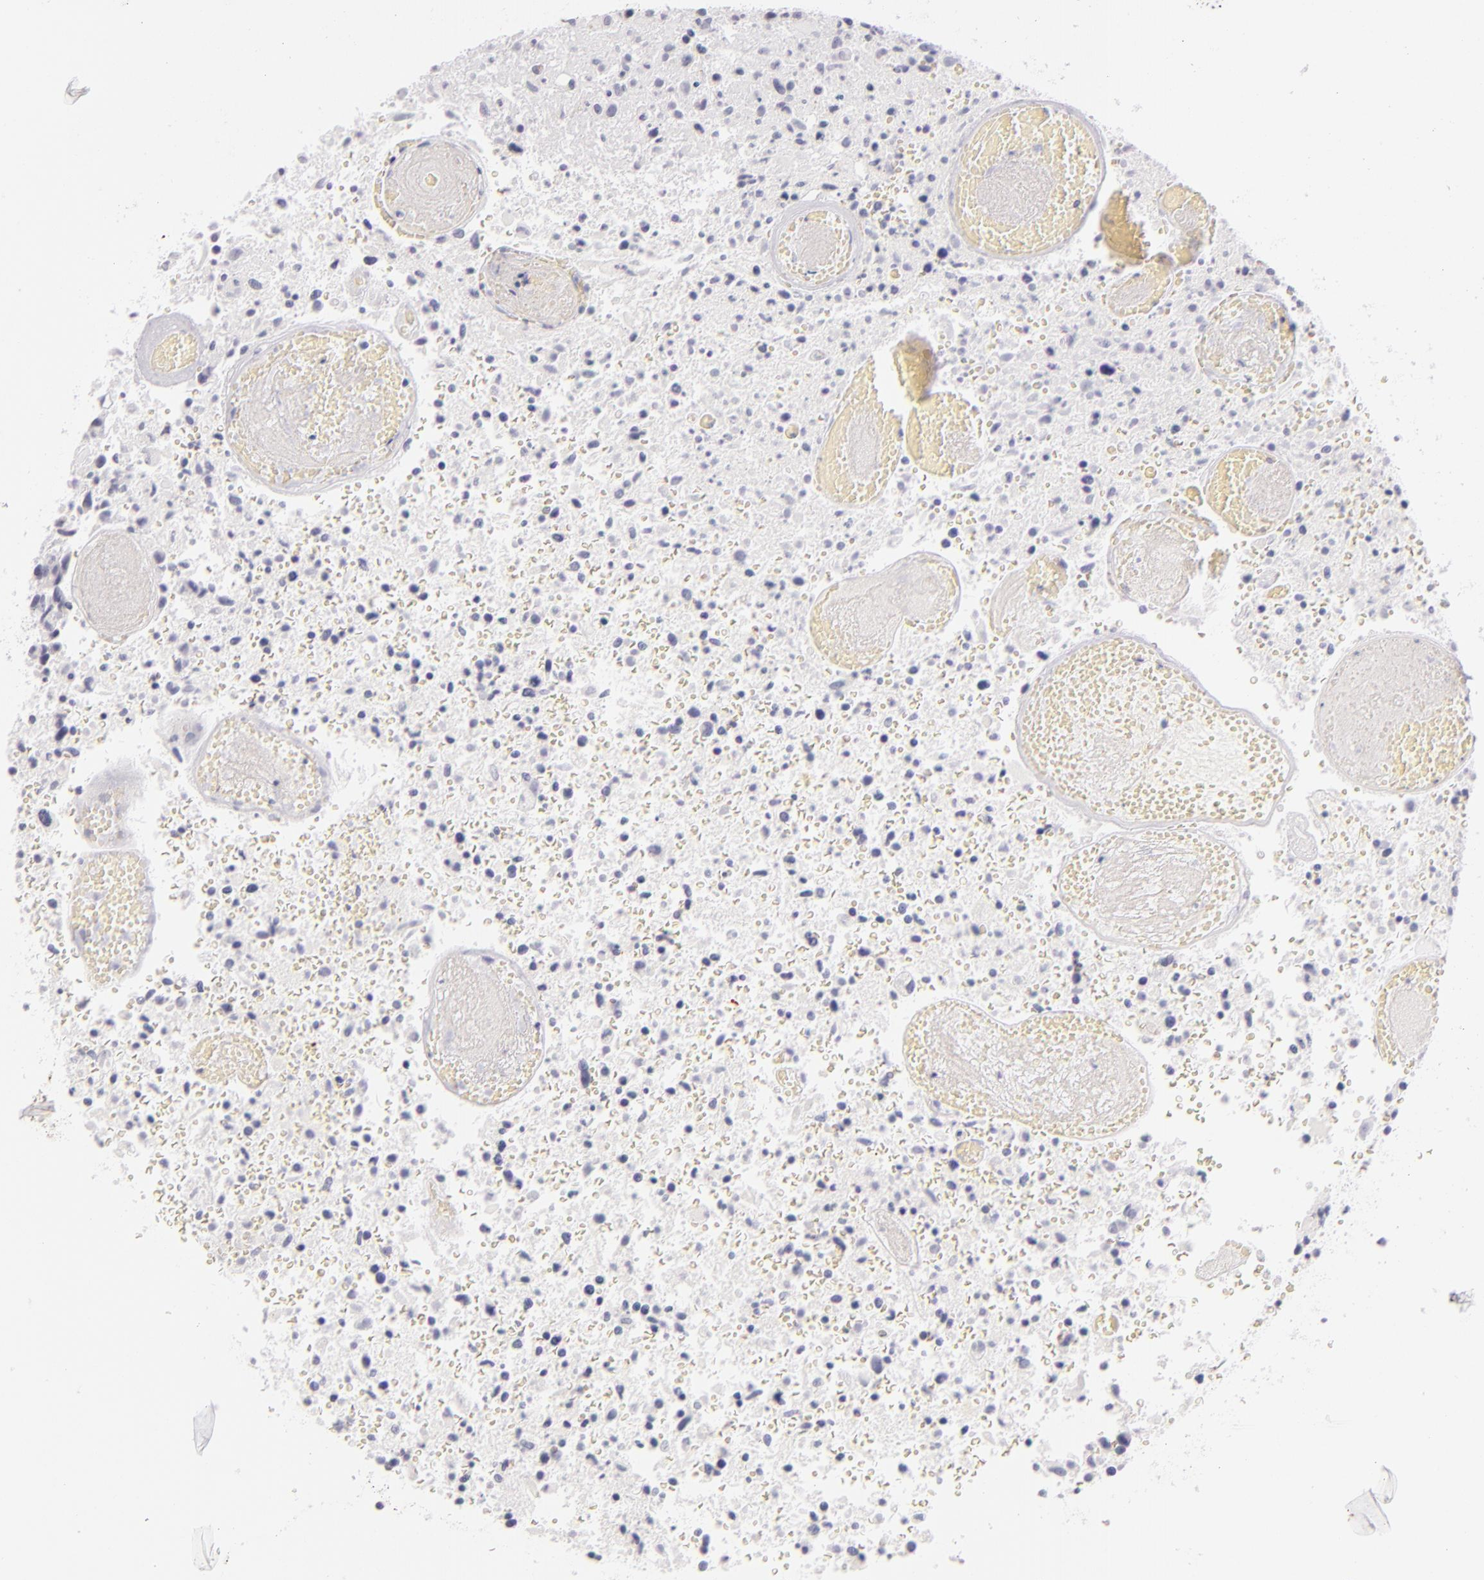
{"staining": {"intensity": "negative", "quantity": "none", "location": "none"}, "tissue": "glioma", "cell_type": "Tumor cells", "image_type": "cancer", "snomed": [{"axis": "morphology", "description": "Glioma, malignant, High grade"}, {"axis": "topography", "description": "Brain"}], "caption": "There is no significant positivity in tumor cells of malignant high-grade glioma.", "gene": "CD207", "patient": {"sex": "male", "age": 72}}